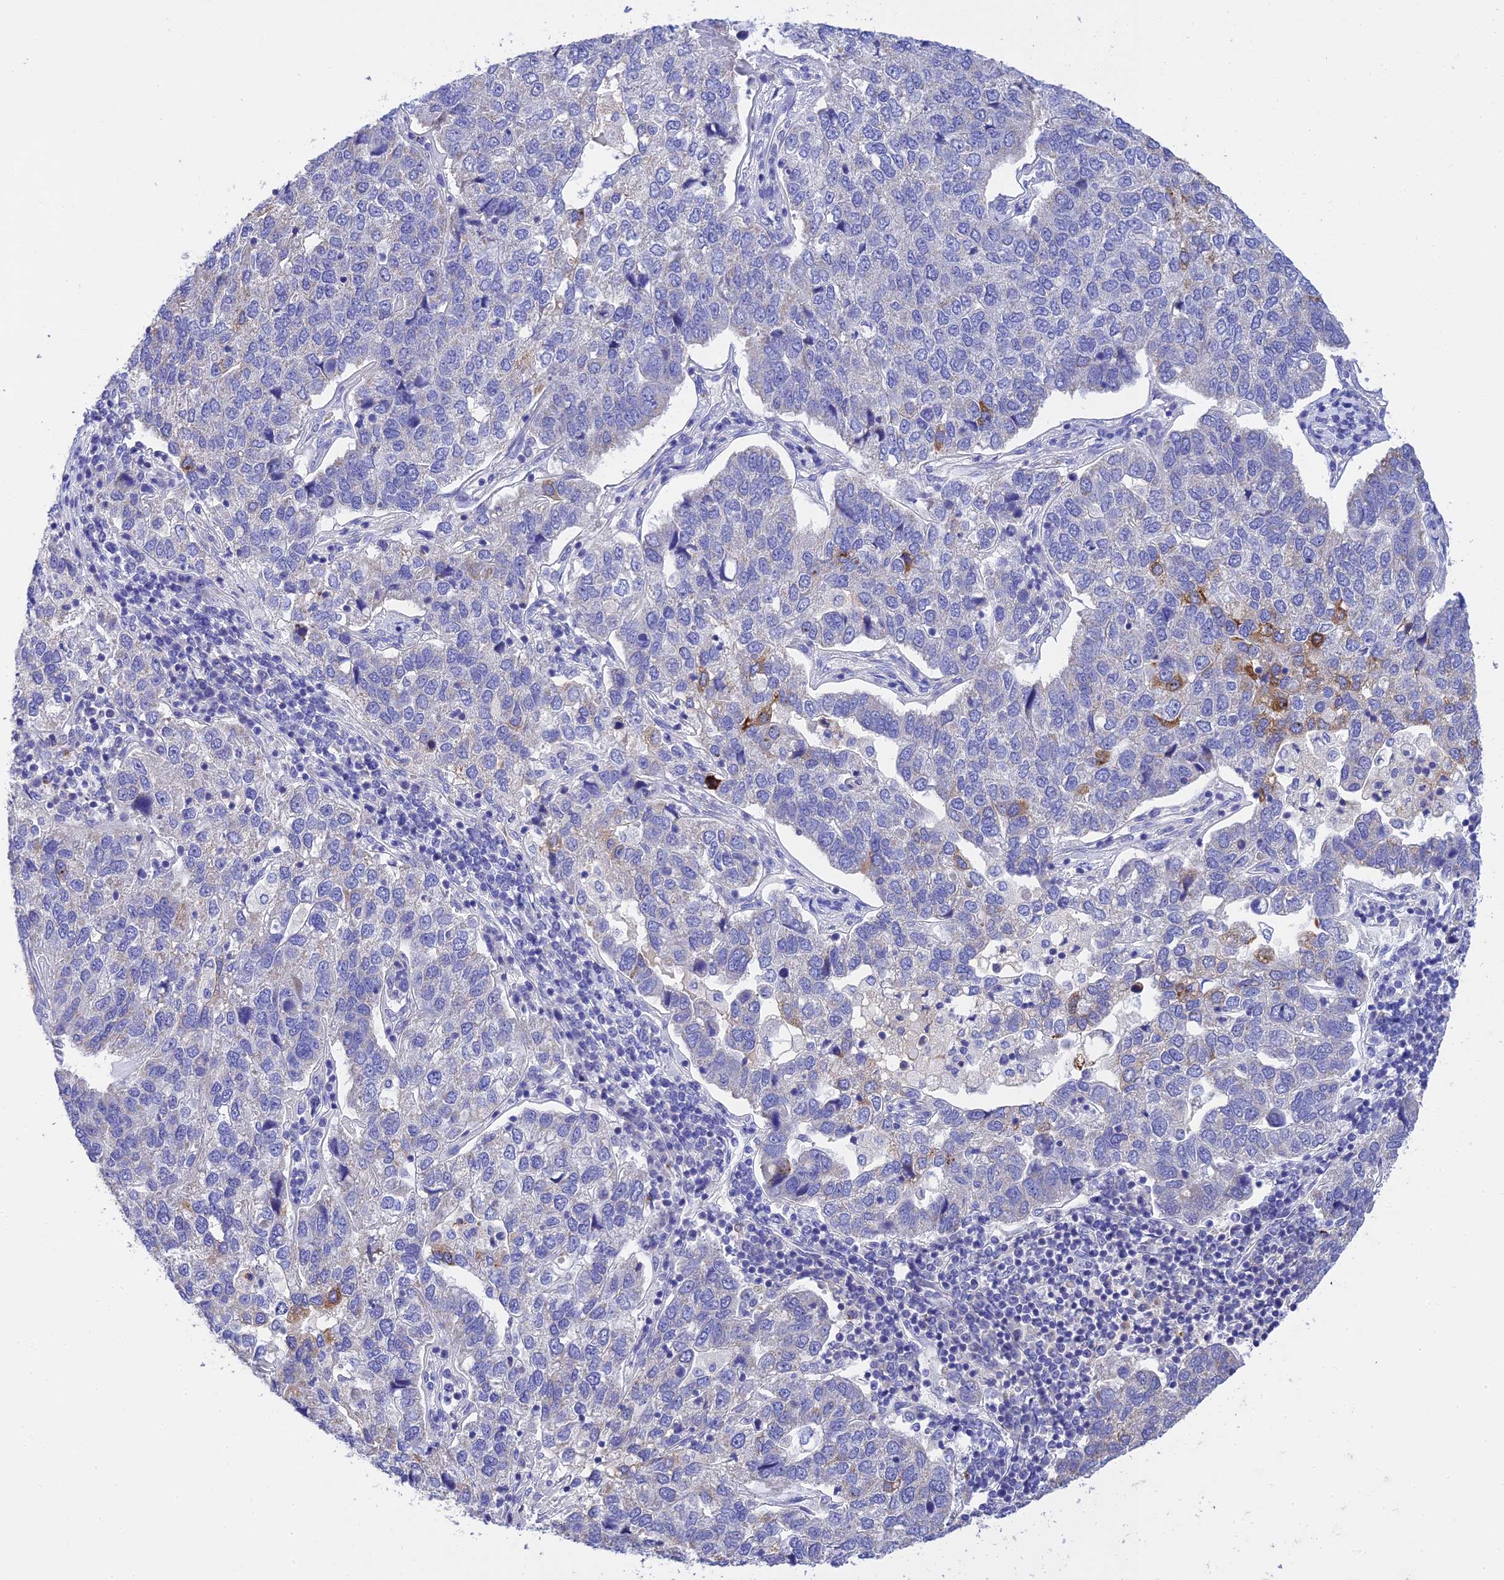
{"staining": {"intensity": "negative", "quantity": "none", "location": "none"}, "tissue": "pancreatic cancer", "cell_type": "Tumor cells", "image_type": "cancer", "snomed": [{"axis": "morphology", "description": "Adenocarcinoma, NOS"}, {"axis": "topography", "description": "Pancreas"}], "caption": "This is an immunohistochemistry (IHC) micrograph of pancreatic cancer (adenocarcinoma). There is no positivity in tumor cells.", "gene": "MS4A5", "patient": {"sex": "female", "age": 61}}